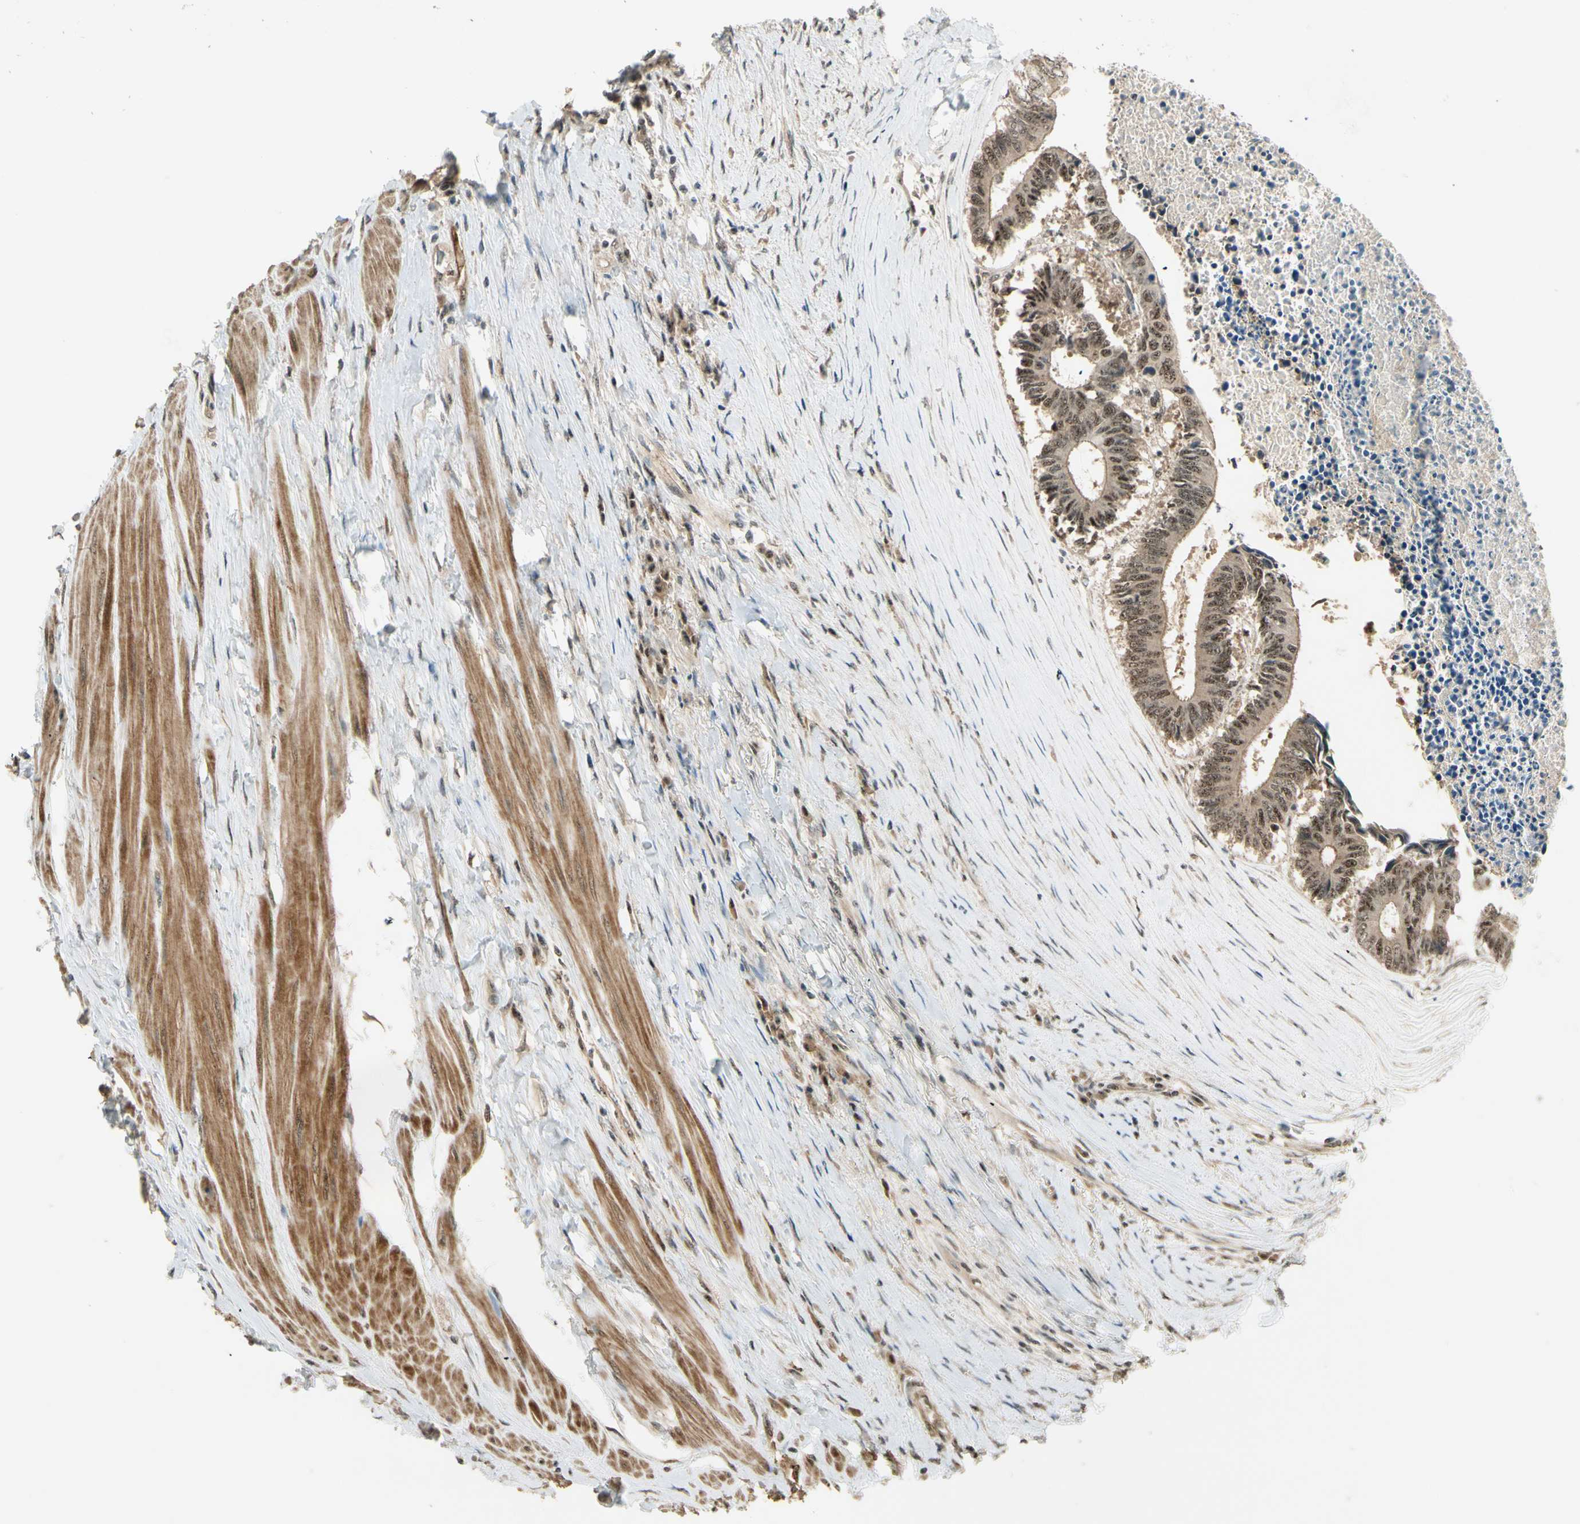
{"staining": {"intensity": "moderate", "quantity": ">75%", "location": "cytoplasmic/membranous,nuclear"}, "tissue": "colorectal cancer", "cell_type": "Tumor cells", "image_type": "cancer", "snomed": [{"axis": "morphology", "description": "Adenocarcinoma, NOS"}, {"axis": "topography", "description": "Rectum"}], "caption": "An image of human adenocarcinoma (colorectal) stained for a protein demonstrates moderate cytoplasmic/membranous and nuclear brown staining in tumor cells.", "gene": "MCPH1", "patient": {"sex": "male", "age": 63}}